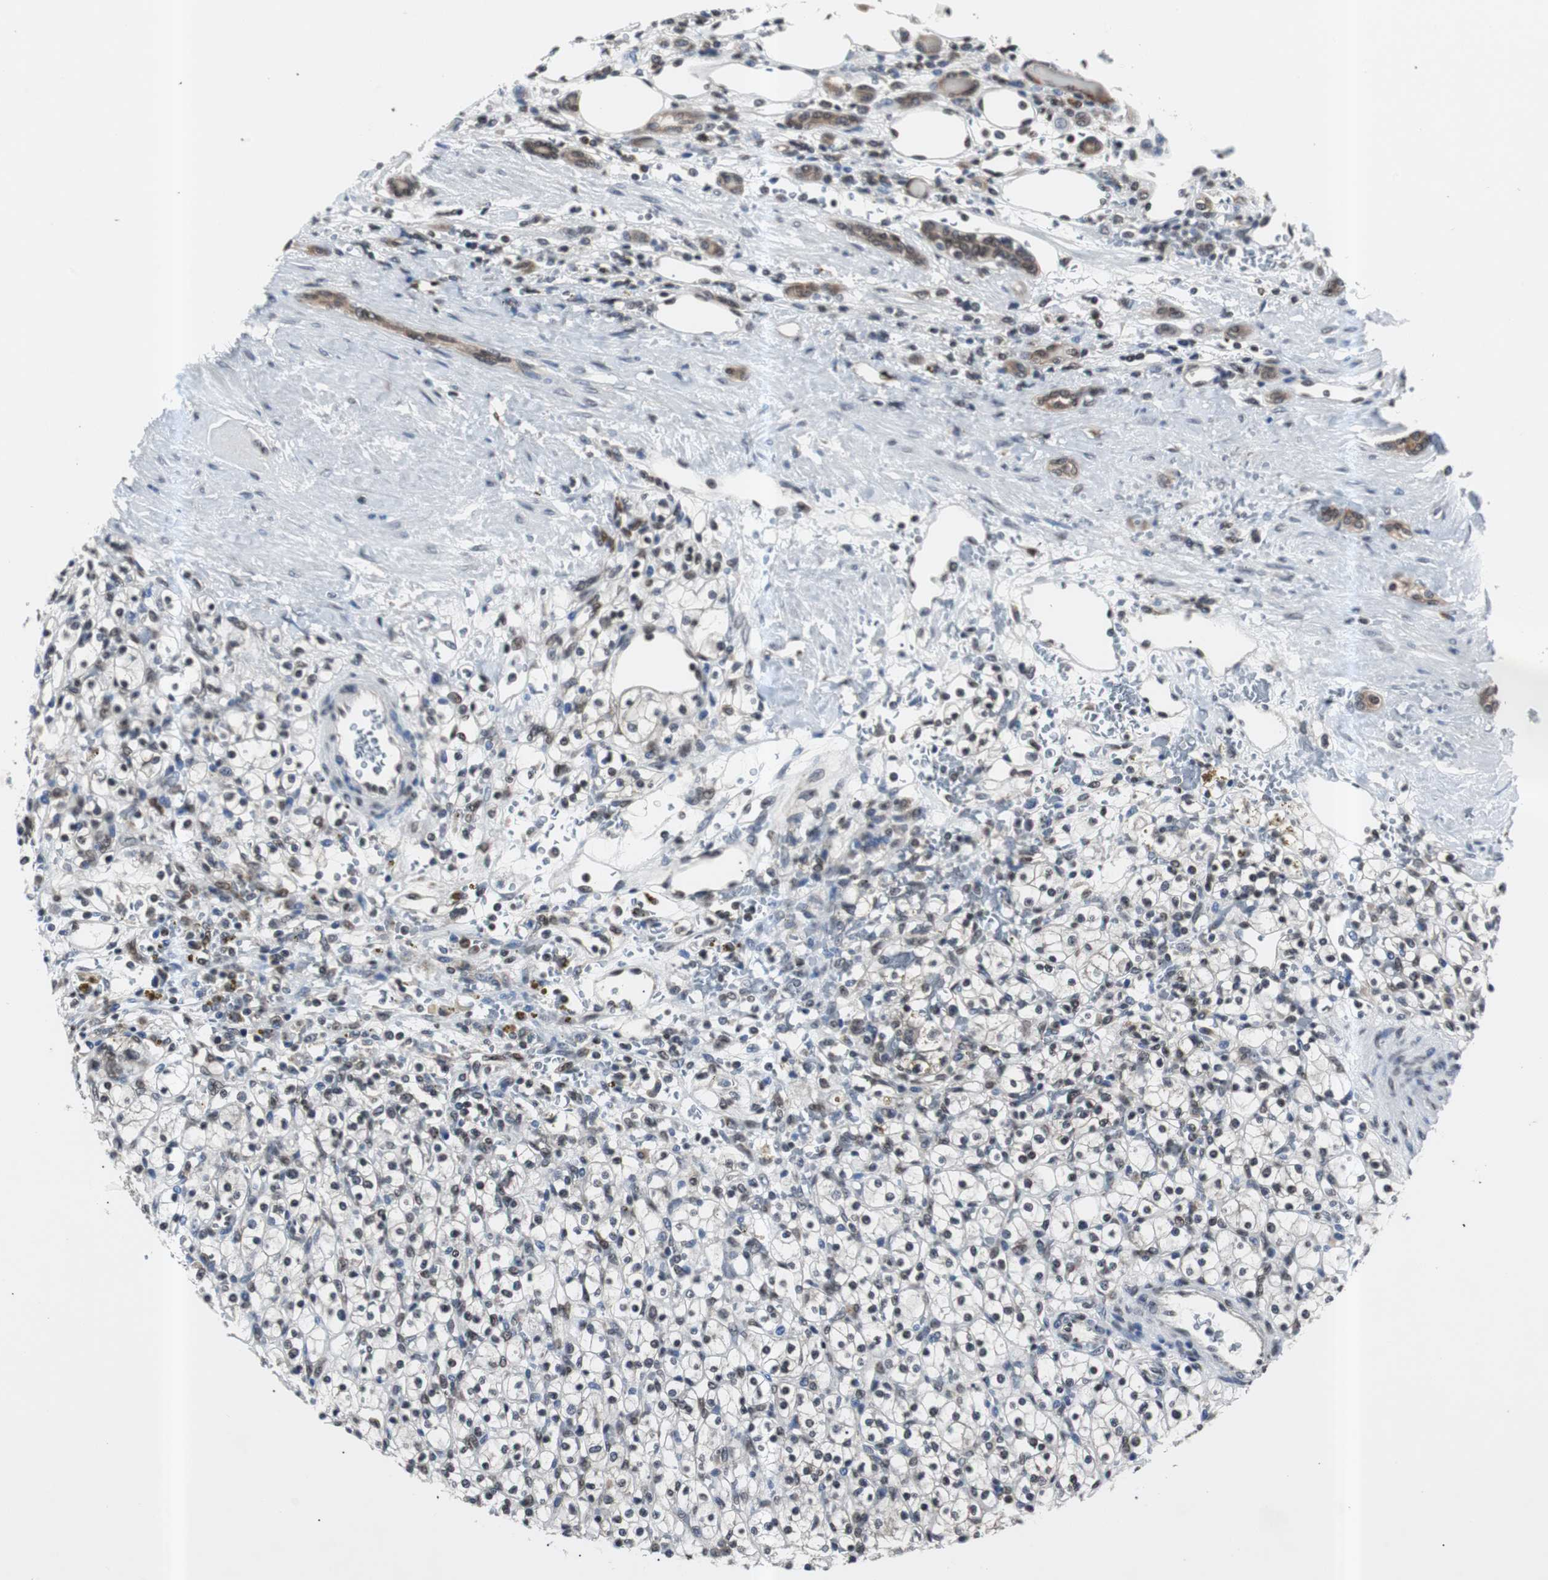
{"staining": {"intensity": "negative", "quantity": "none", "location": "none"}, "tissue": "renal cancer", "cell_type": "Tumor cells", "image_type": "cancer", "snomed": [{"axis": "morphology", "description": "Normal tissue, NOS"}, {"axis": "morphology", "description": "Adenocarcinoma, NOS"}, {"axis": "topography", "description": "Kidney"}], "caption": "The IHC micrograph has no significant positivity in tumor cells of renal adenocarcinoma tissue. (Brightfield microscopy of DAB (3,3'-diaminobenzidine) immunohistochemistry (IHC) at high magnification).", "gene": "SMAD1", "patient": {"sex": "female", "age": 55}}